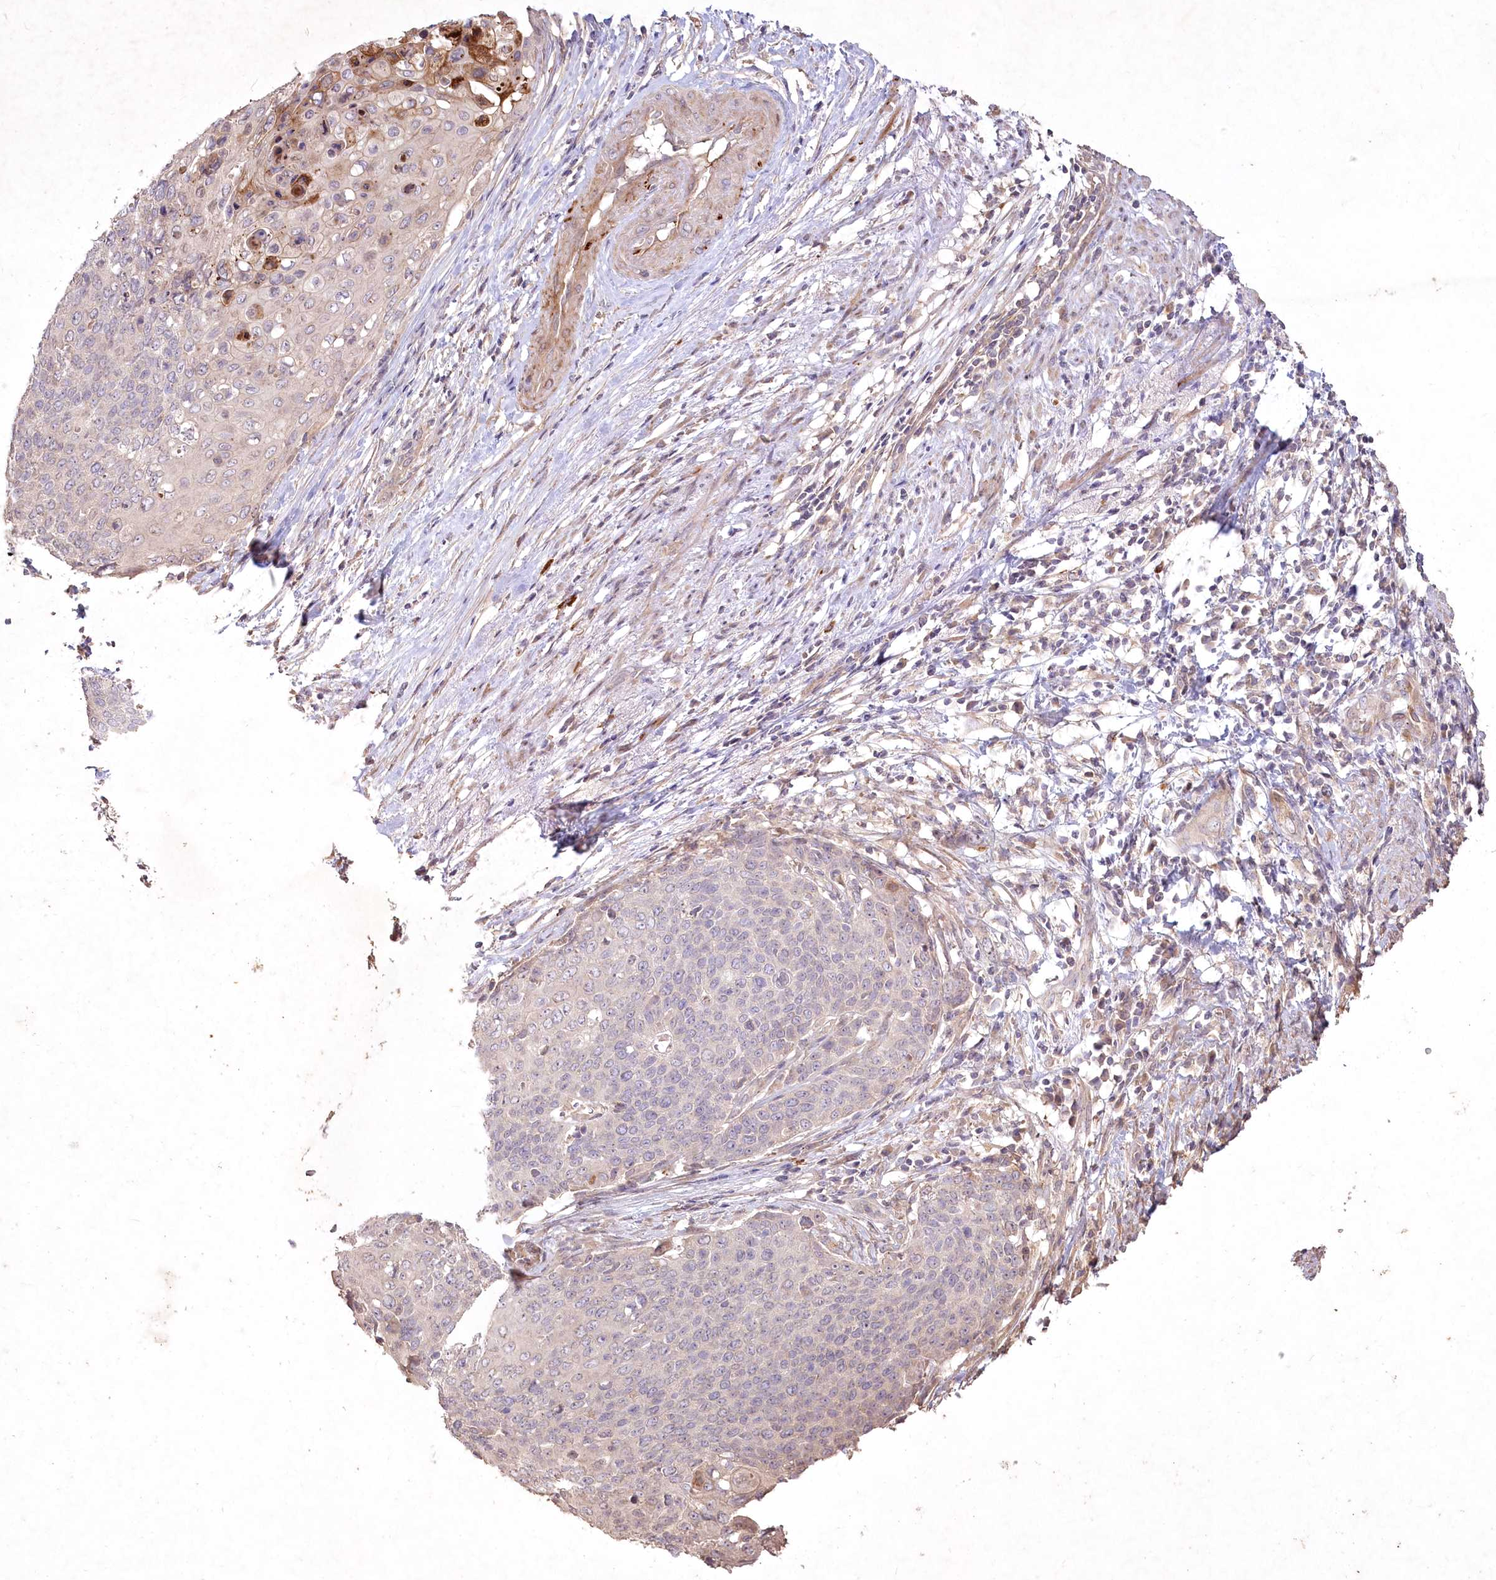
{"staining": {"intensity": "negative", "quantity": "none", "location": "none"}, "tissue": "cervical cancer", "cell_type": "Tumor cells", "image_type": "cancer", "snomed": [{"axis": "morphology", "description": "Squamous cell carcinoma, NOS"}, {"axis": "topography", "description": "Cervix"}], "caption": "Immunohistochemistry histopathology image of neoplastic tissue: human cervical squamous cell carcinoma stained with DAB reveals no significant protein staining in tumor cells.", "gene": "IRAK1BP1", "patient": {"sex": "female", "age": 39}}